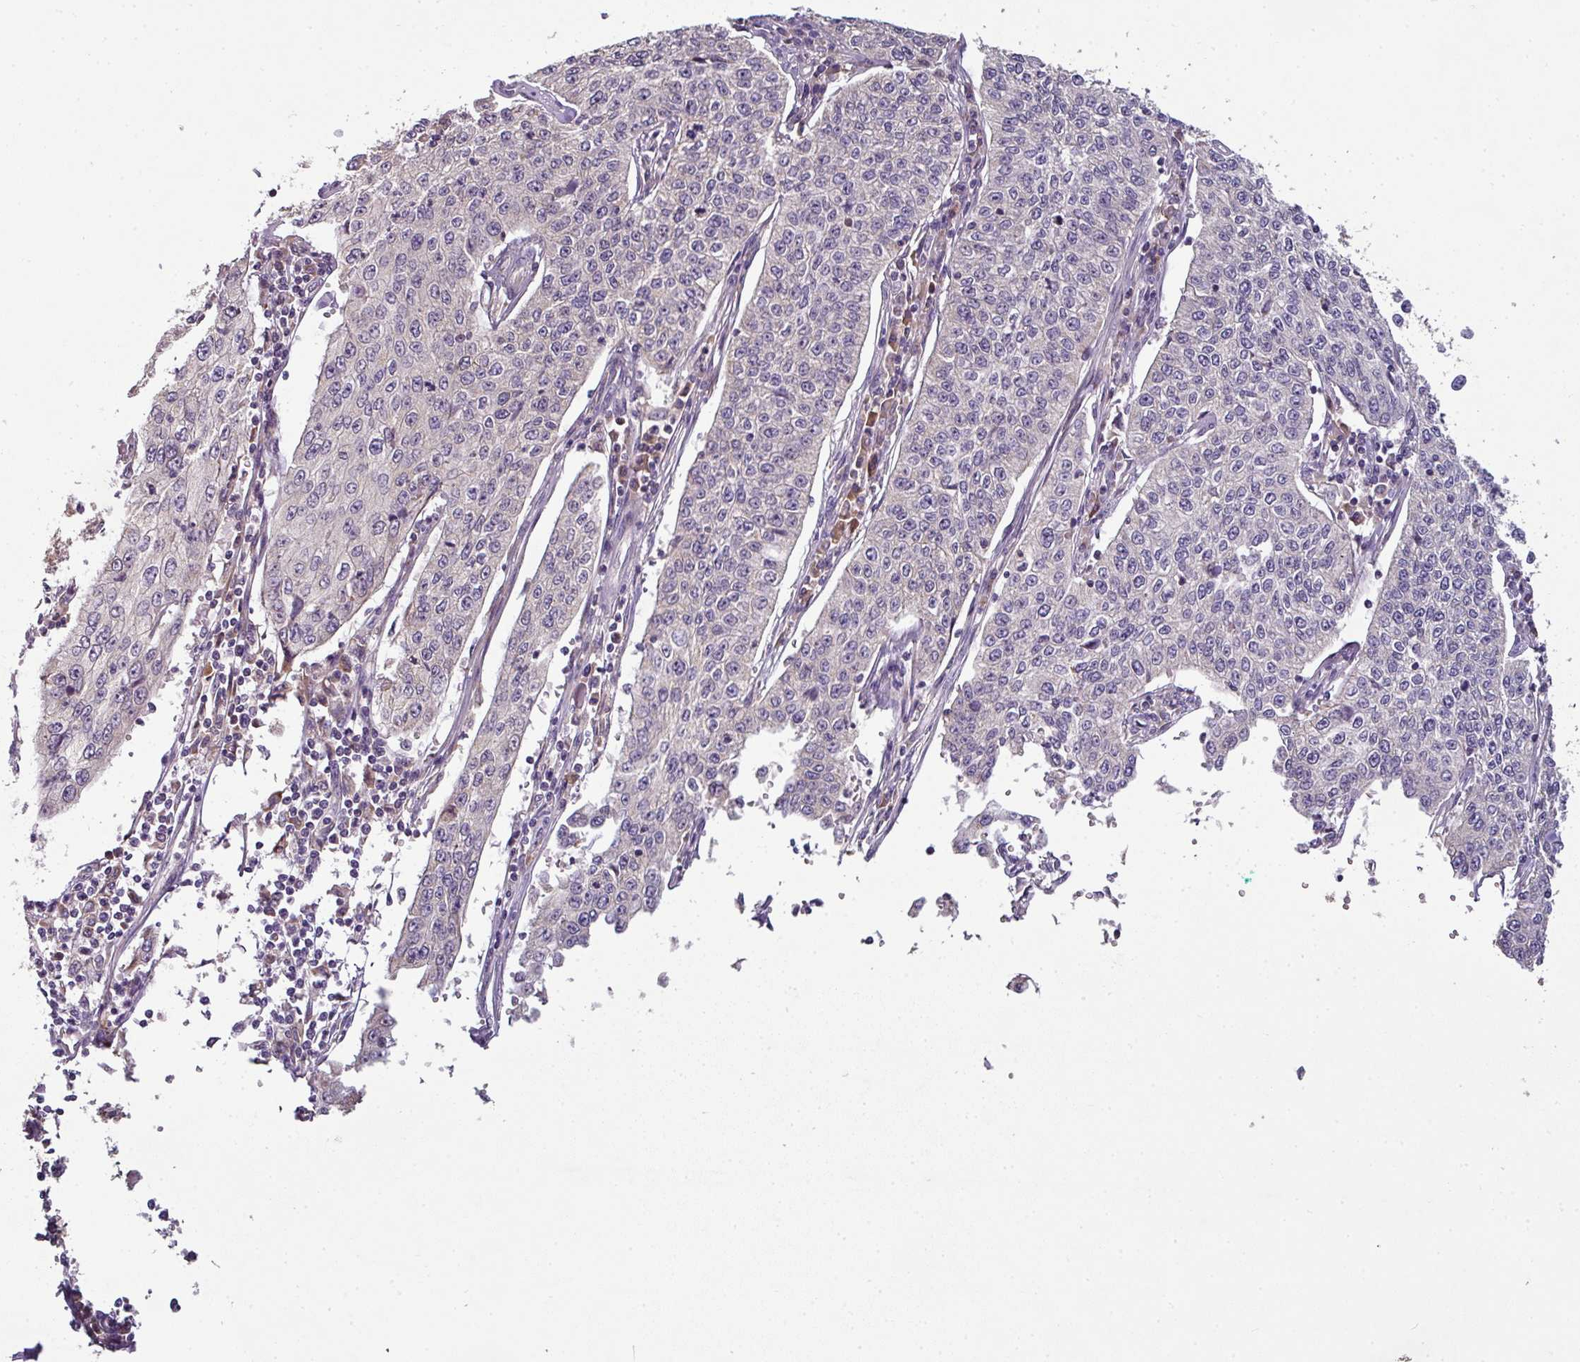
{"staining": {"intensity": "negative", "quantity": "none", "location": "none"}, "tissue": "cervical cancer", "cell_type": "Tumor cells", "image_type": "cancer", "snomed": [{"axis": "morphology", "description": "Squamous cell carcinoma, NOS"}, {"axis": "topography", "description": "Cervix"}], "caption": "Immunohistochemical staining of human squamous cell carcinoma (cervical) exhibits no significant expression in tumor cells. (Brightfield microscopy of DAB immunohistochemistry (IHC) at high magnification).", "gene": "SPCS3", "patient": {"sex": "female", "age": 35}}